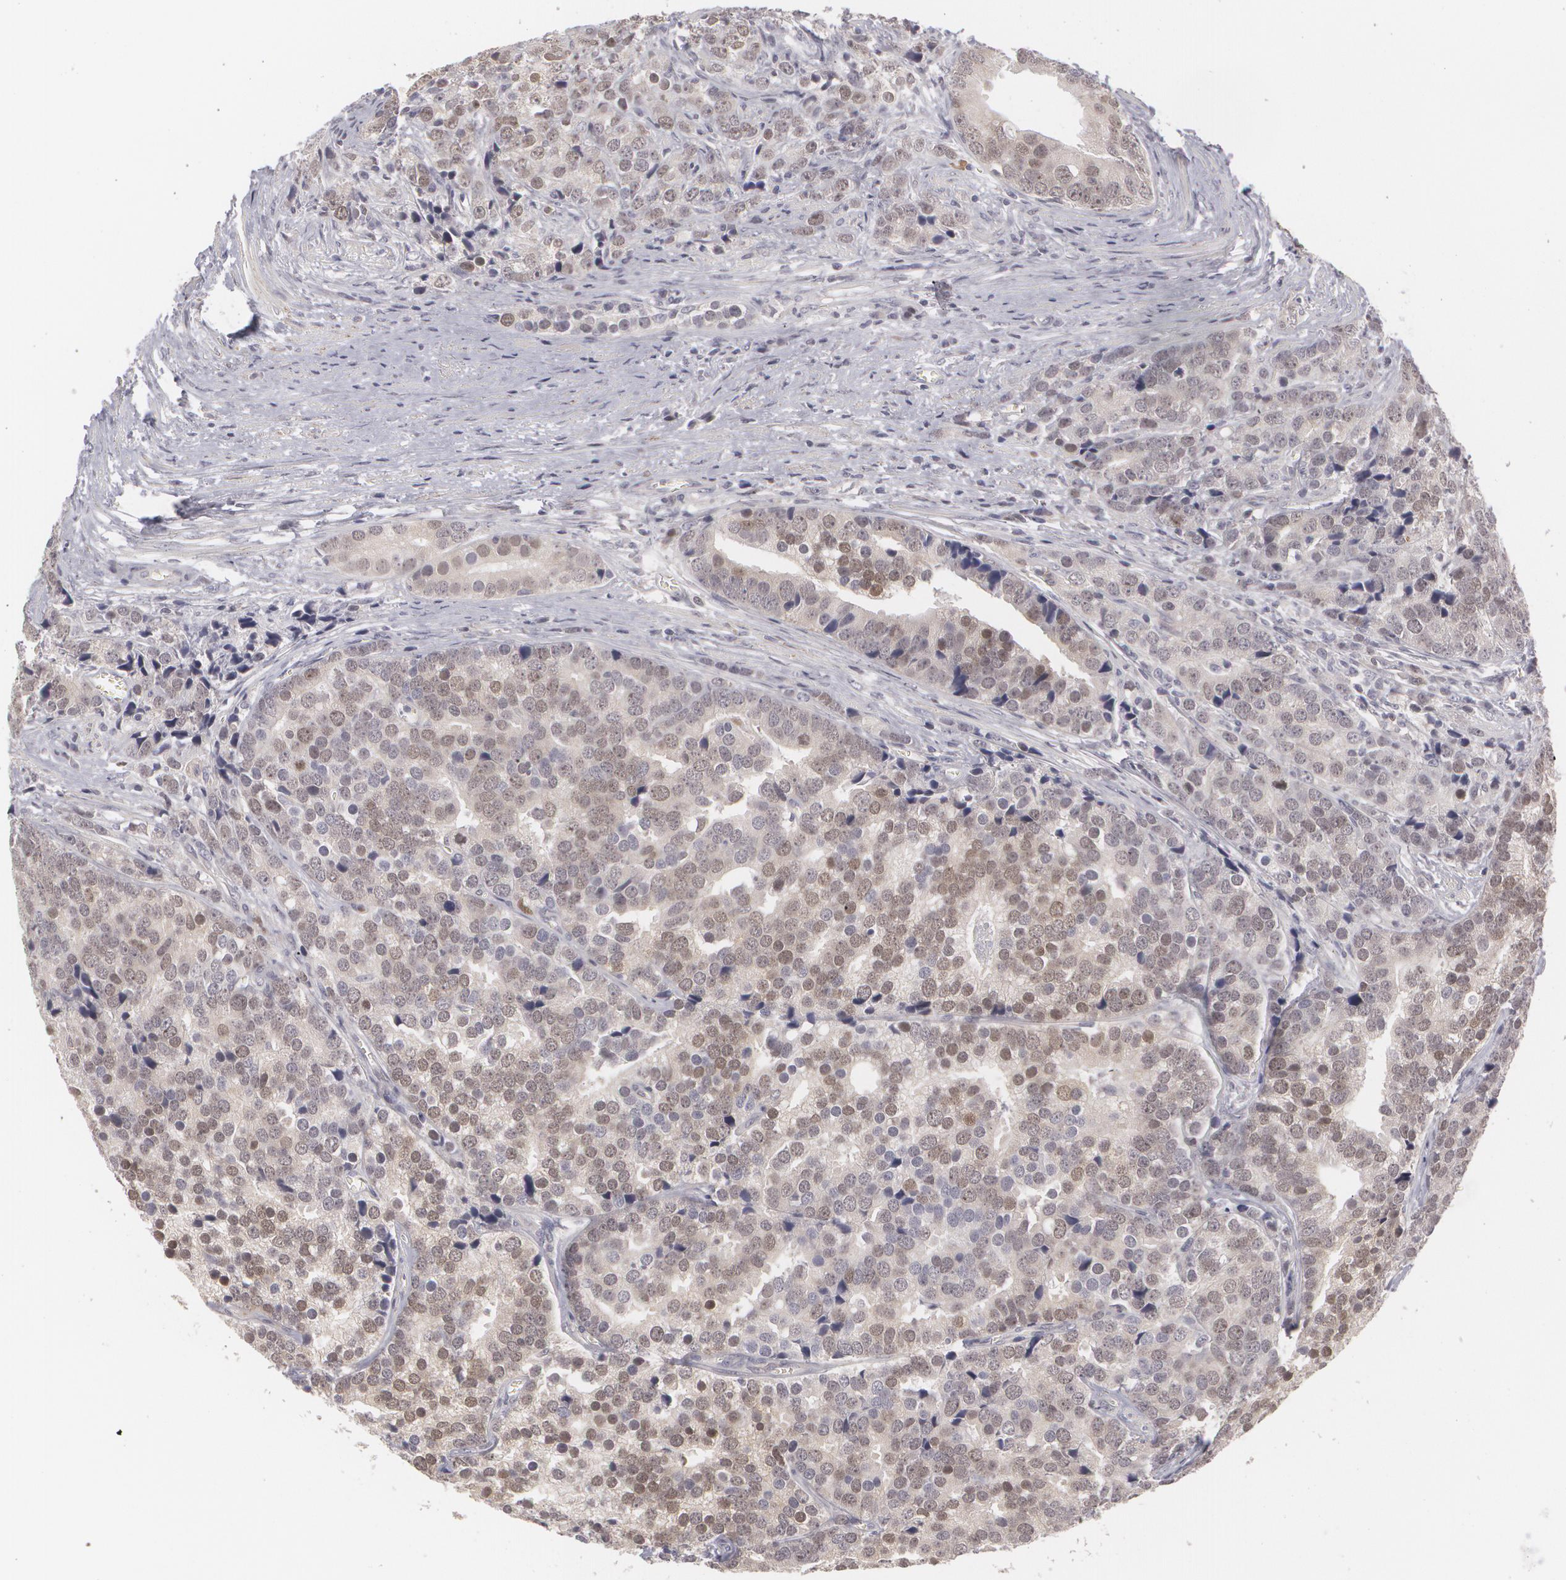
{"staining": {"intensity": "weak", "quantity": "25%-75%", "location": "nuclear"}, "tissue": "prostate cancer", "cell_type": "Tumor cells", "image_type": "cancer", "snomed": [{"axis": "morphology", "description": "Adenocarcinoma, High grade"}, {"axis": "topography", "description": "Prostate"}], "caption": "Human prostate cancer stained for a protein (brown) demonstrates weak nuclear positive positivity in about 25%-75% of tumor cells.", "gene": "ZBTB16", "patient": {"sex": "male", "age": 71}}